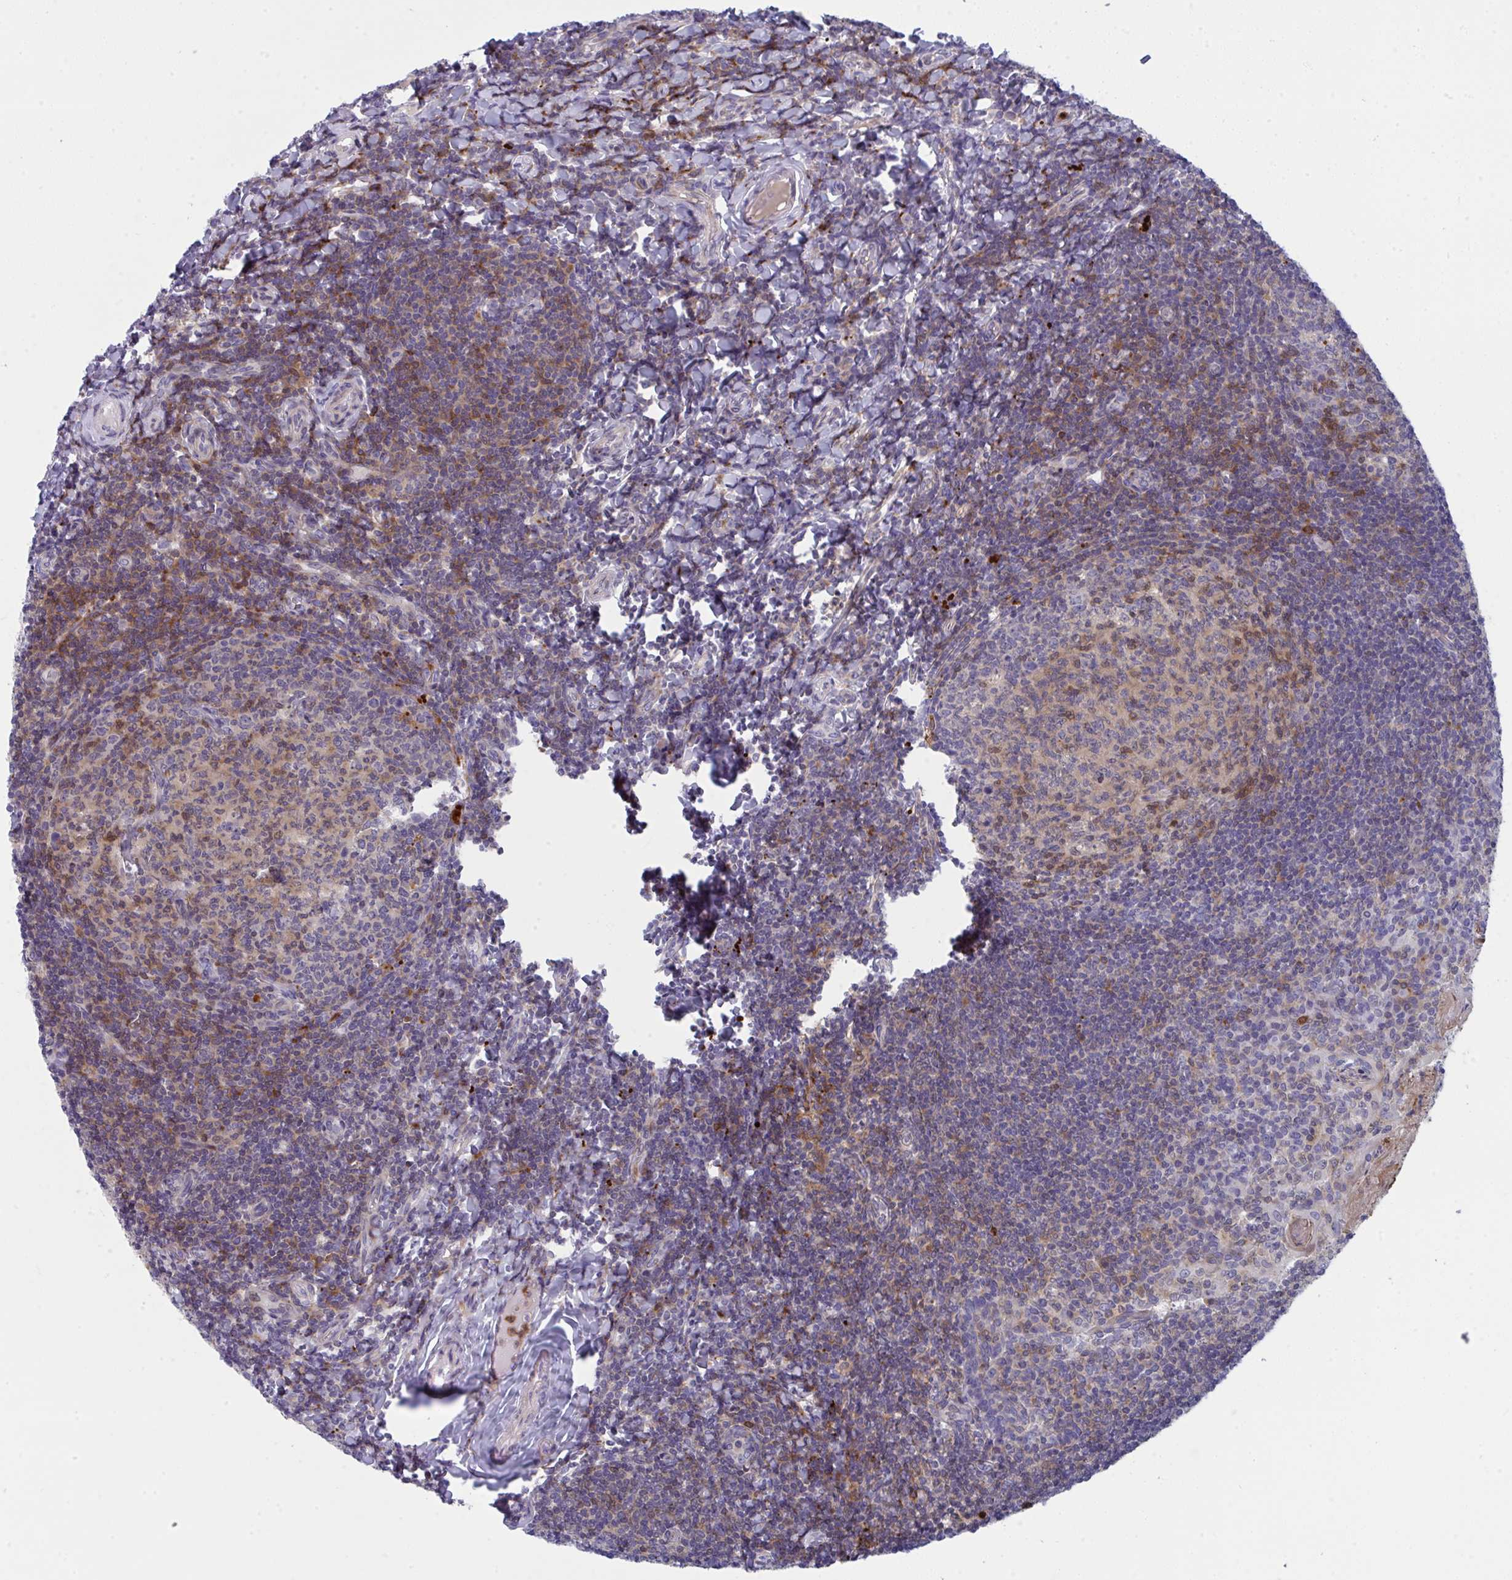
{"staining": {"intensity": "strong", "quantity": "25%-75%", "location": "cytoplasmic/membranous"}, "tissue": "tonsil", "cell_type": "Germinal center cells", "image_type": "normal", "snomed": [{"axis": "morphology", "description": "Normal tissue, NOS"}, {"axis": "topography", "description": "Tonsil"}], "caption": "Strong cytoplasmic/membranous expression is identified in approximately 25%-75% of germinal center cells in normal tonsil.", "gene": "AOC2", "patient": {"sex": "female", "age": 10}}